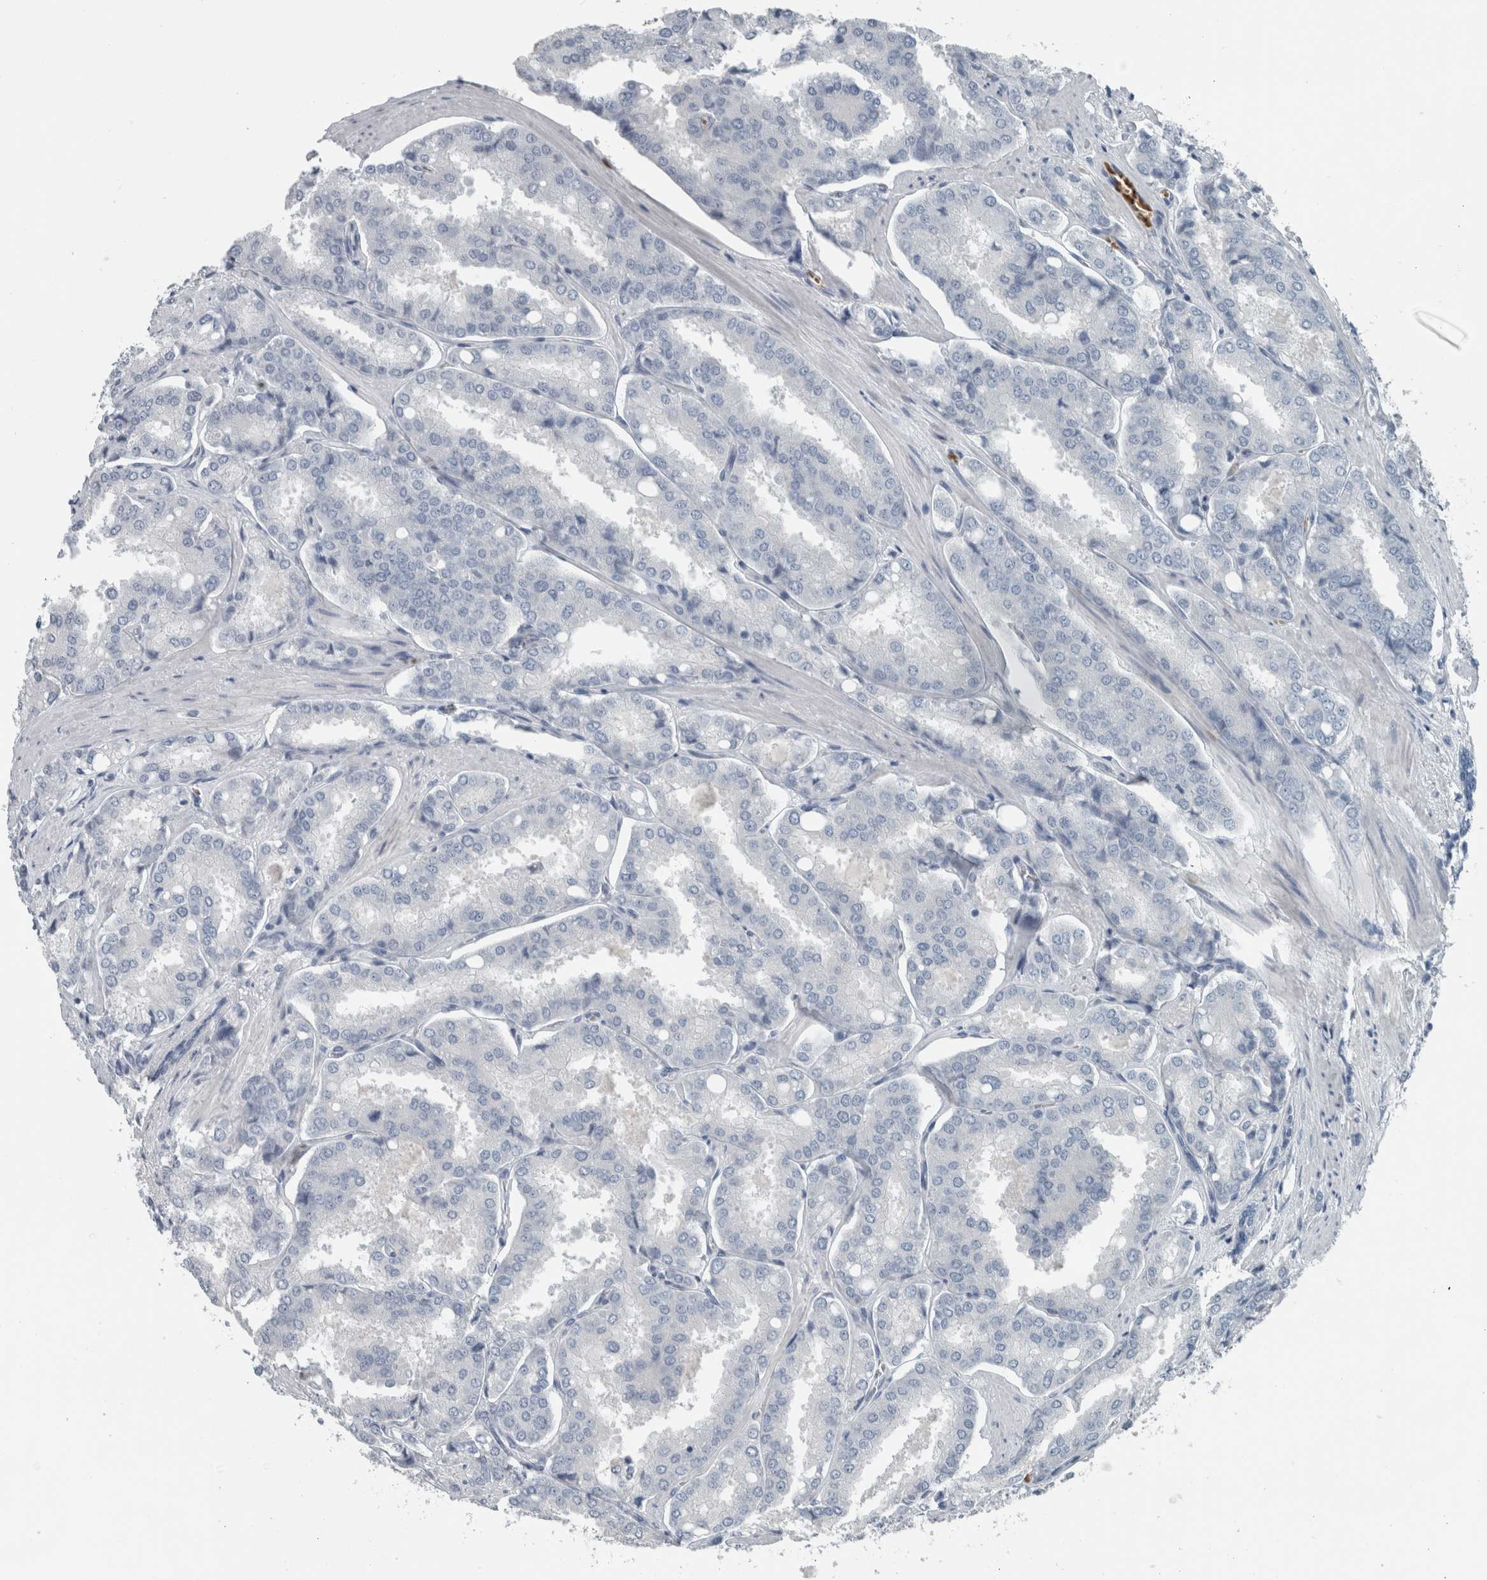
{"staining": {"intensity": "negative", "quantity": "none", "location": "none"}, "tissue": "prostate cancer", "cell_type": "Tumor cells", "image_type": "cancer", "snomed": [{"axis": "morphology", "description": "Adenocarcinoma, High grade"}, {"axis": "topography", "description": "Prostate"}], "caption": "Photomicrograph shows no significant protein staining in tumor cells of adenocarcinoma (high-grade) (prostate).", "gene": "SH3GL2", "patient": {"sex": "male", "age": 50}}